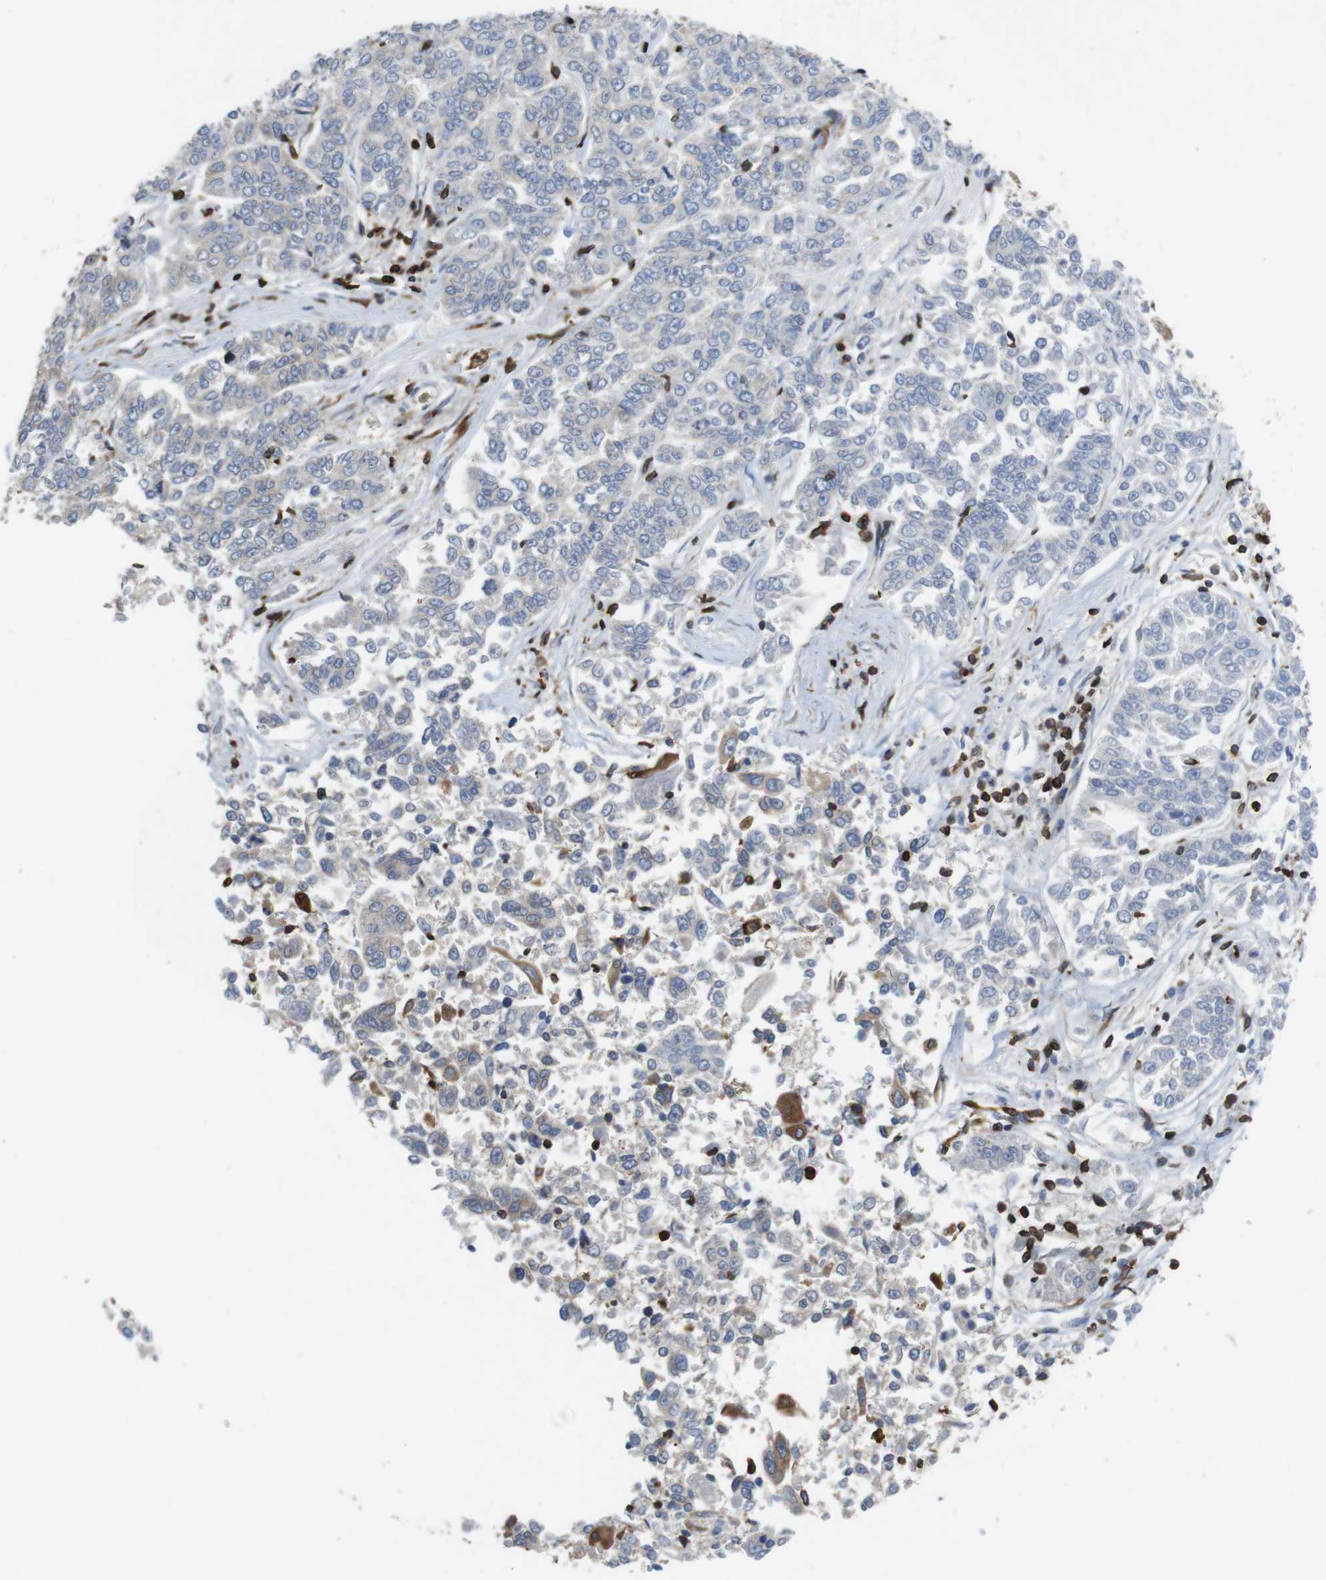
{"staining": {"intensity": "negative", "quantity": "none", "location": "none"}, "tissue": "lung cancer", "cell_type": "Tumor cells", "image_type": "cancer", "snomed": [{"axis": "morphology", "description": "Adenocarcinoma, NOS"}, {"axis": "topography", "description": "Lung"}], "caption": "IHC histopathology image of neoplastic tissue: adenocarcinoma (lung) stained with DAB displays no significant protein positivity in tumor cells.", "gene": "ARL6IP5", "patient": {"sex": "male", "age": 84}}